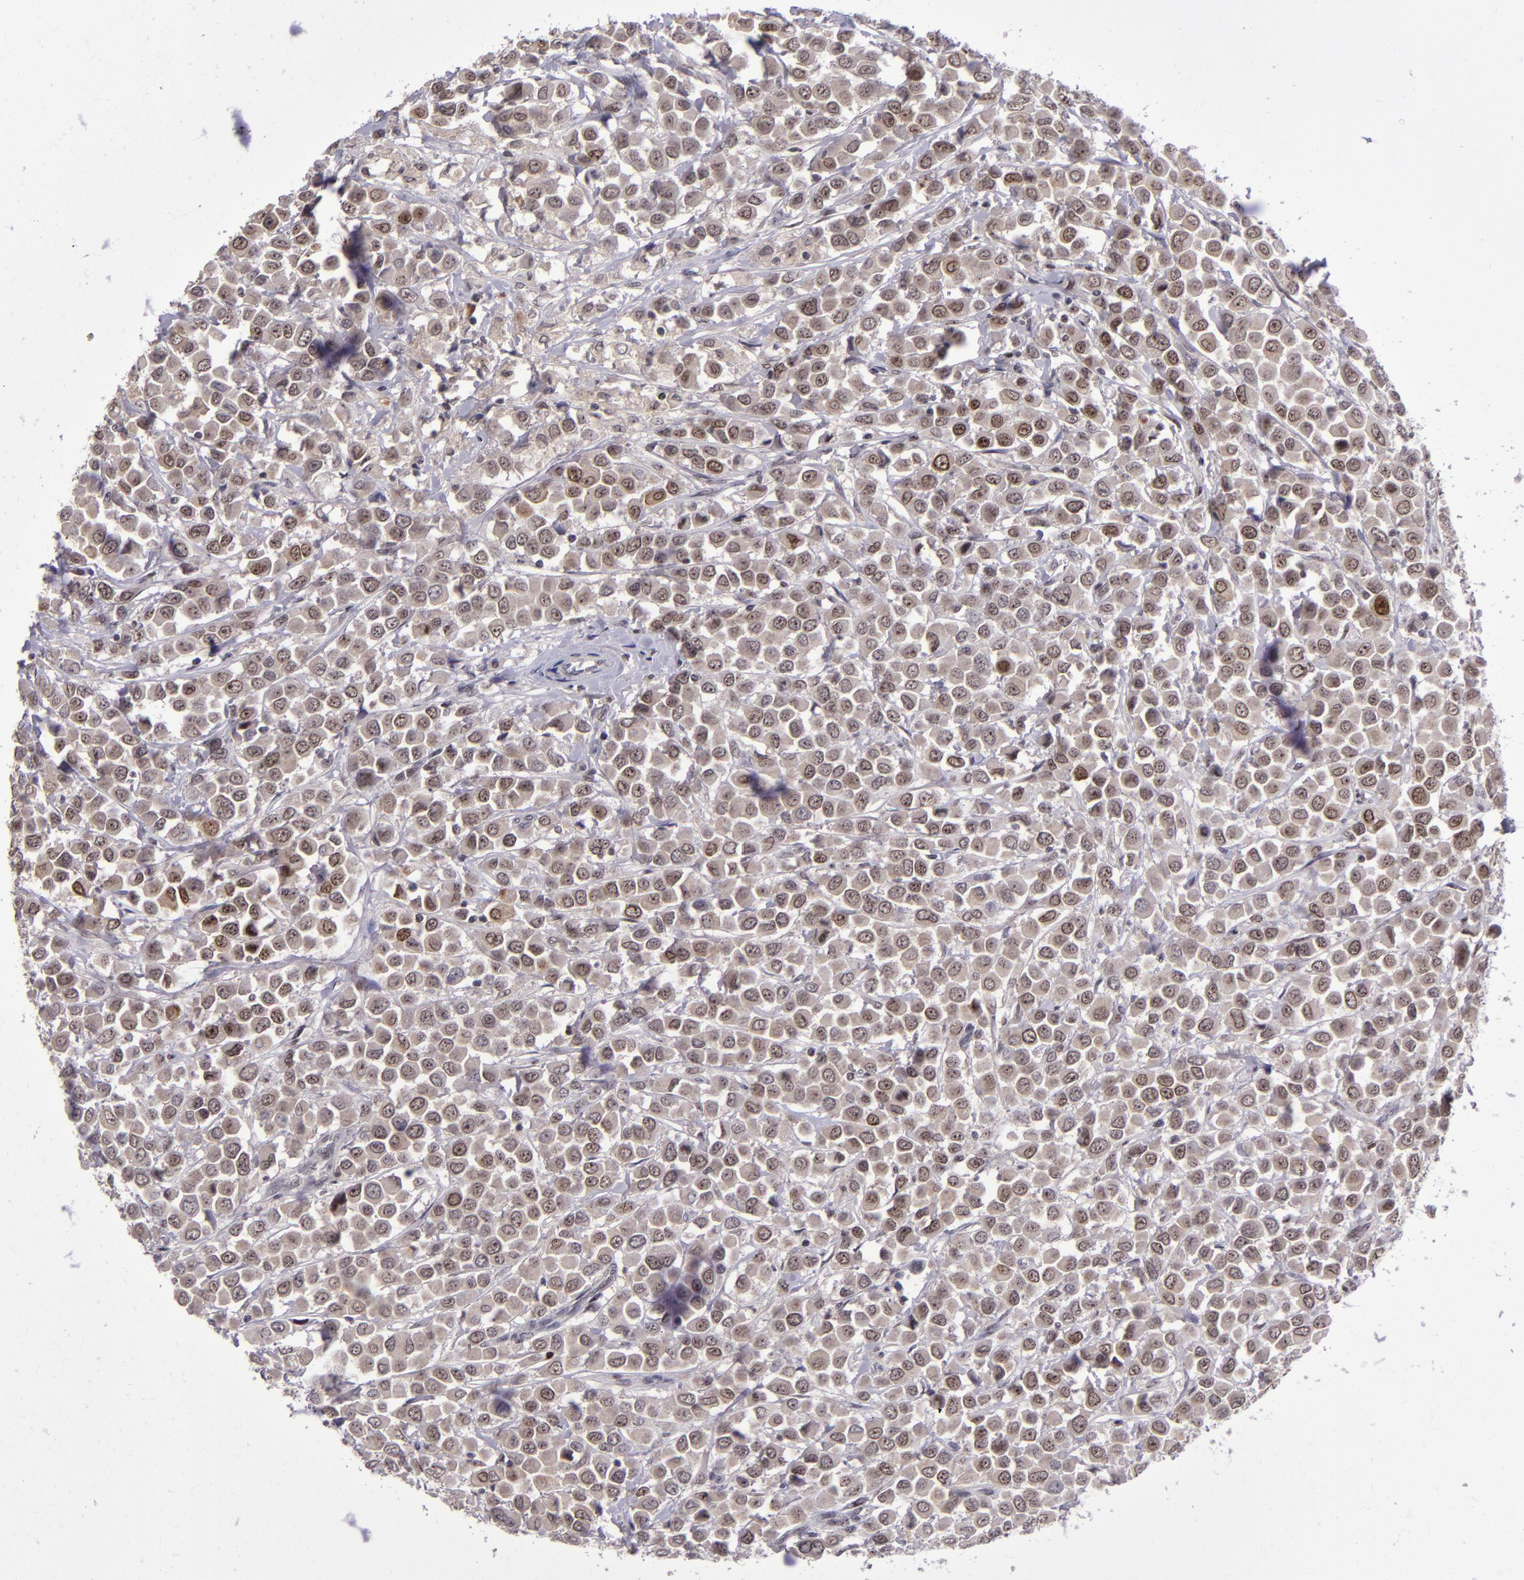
{"staining": {"intensity": "moderate", "quantity": ">75%", "location": "cytoplasmic/membranous,nuclear"}, "tissue": "breast cancer", "cell_type": "Tumor cells", "image_type": "cancer", "snomed": [{"axis": "morphology", "description": "Duct carcinoma"}, {"axis": "topography", "description": "Breast"}], "caption": "Moderate cytoplasmic/membranous and nuclear staining for a protein is identified in about >75% of tumor cells of invasive ductal carcinoma (breast) using immunohistochemistry (IHC).", "gene": "PCNX4", "patient": {"sex": "female", "age": 61}}